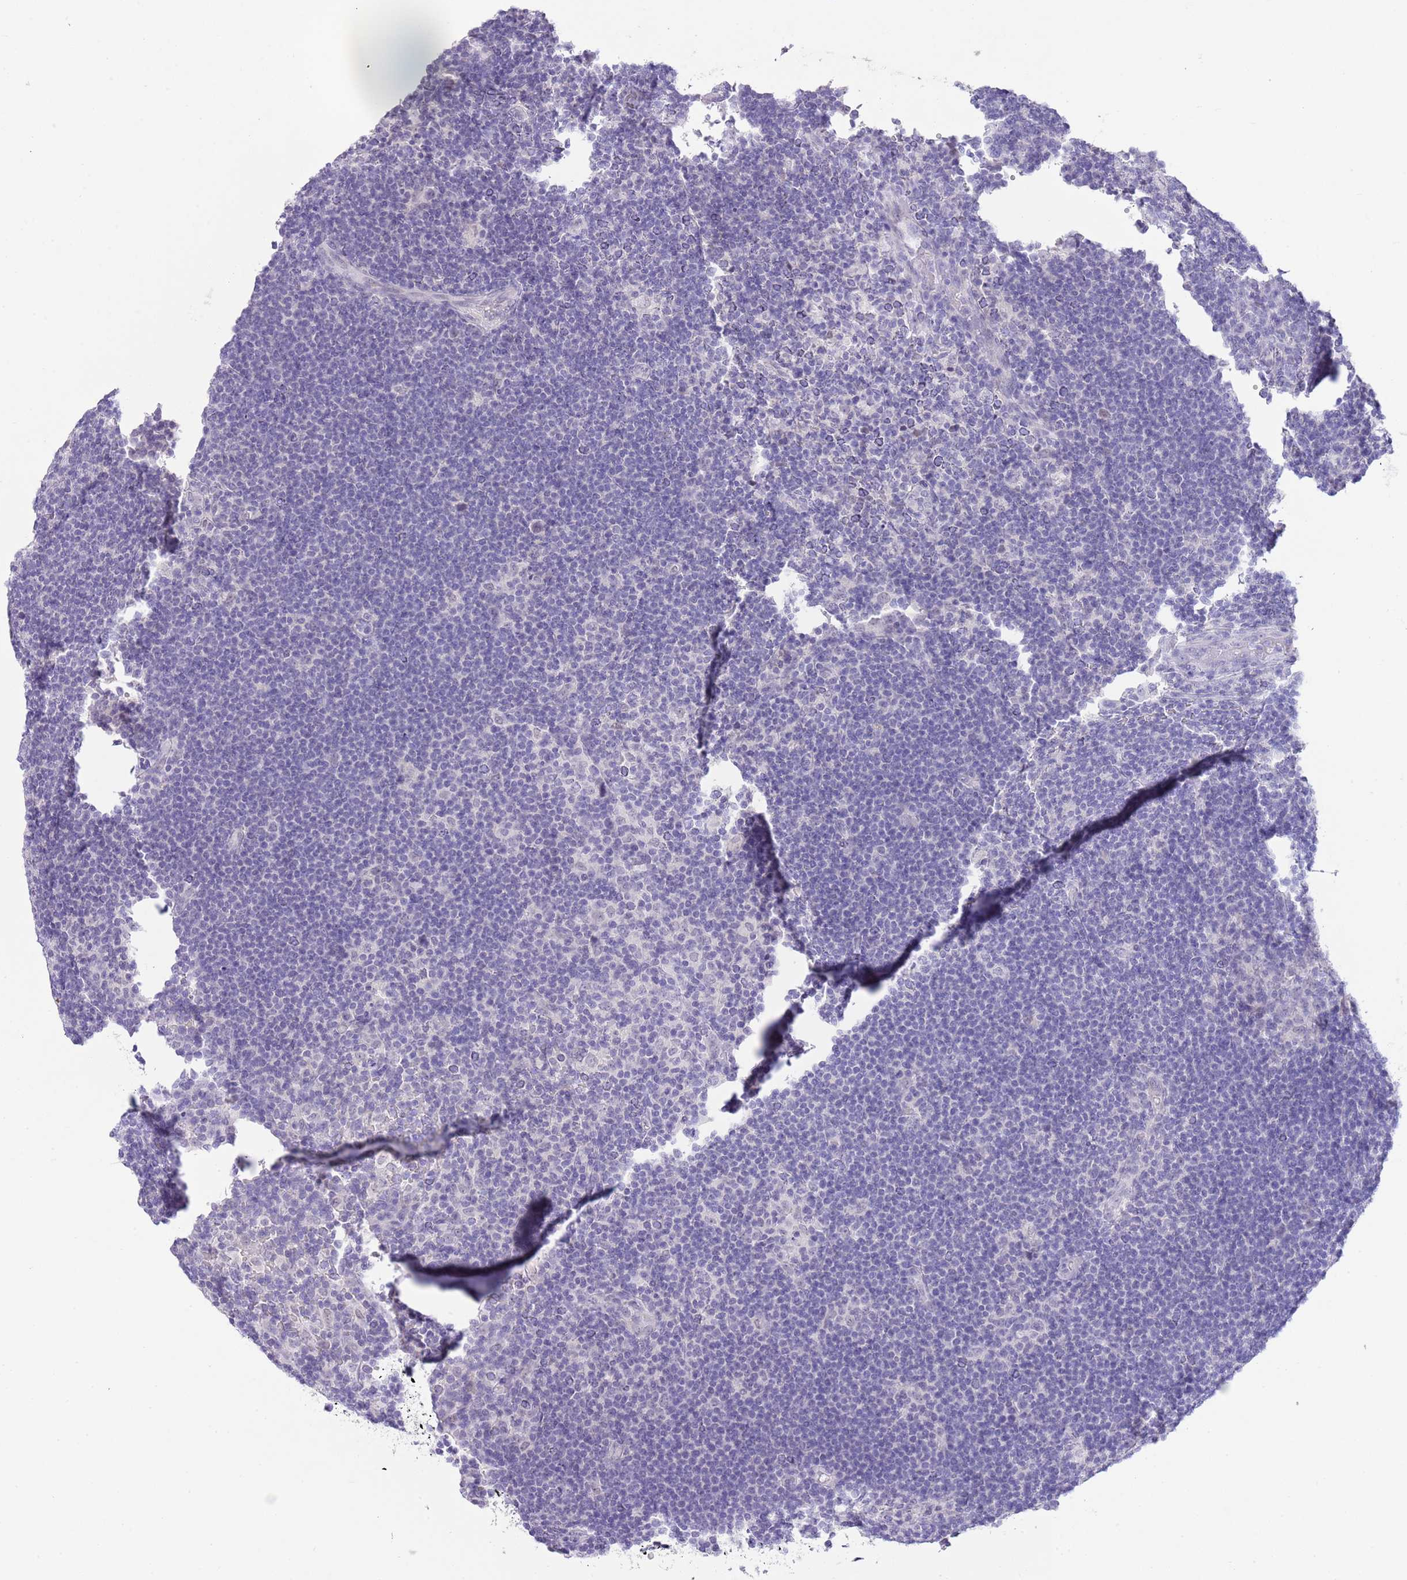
{"staining": {"intensity": "negative", "quantity": "none", "location": "none"}, "tissue": "lymphoma", "cell_type": "Tumor cells", "image_type": "cancer", "snomed": [{"axis": "morphology", "description": "Hodgkin's disease, NOS"}, {"axis": "topography", "description": "Lymph node"}], "caption": "Human lymphoma stained for a protein using immunohistochemistry displays no expression in tumor cells.", "gene": "MIDN", "patient": {"sex": "female", "age": 57}}